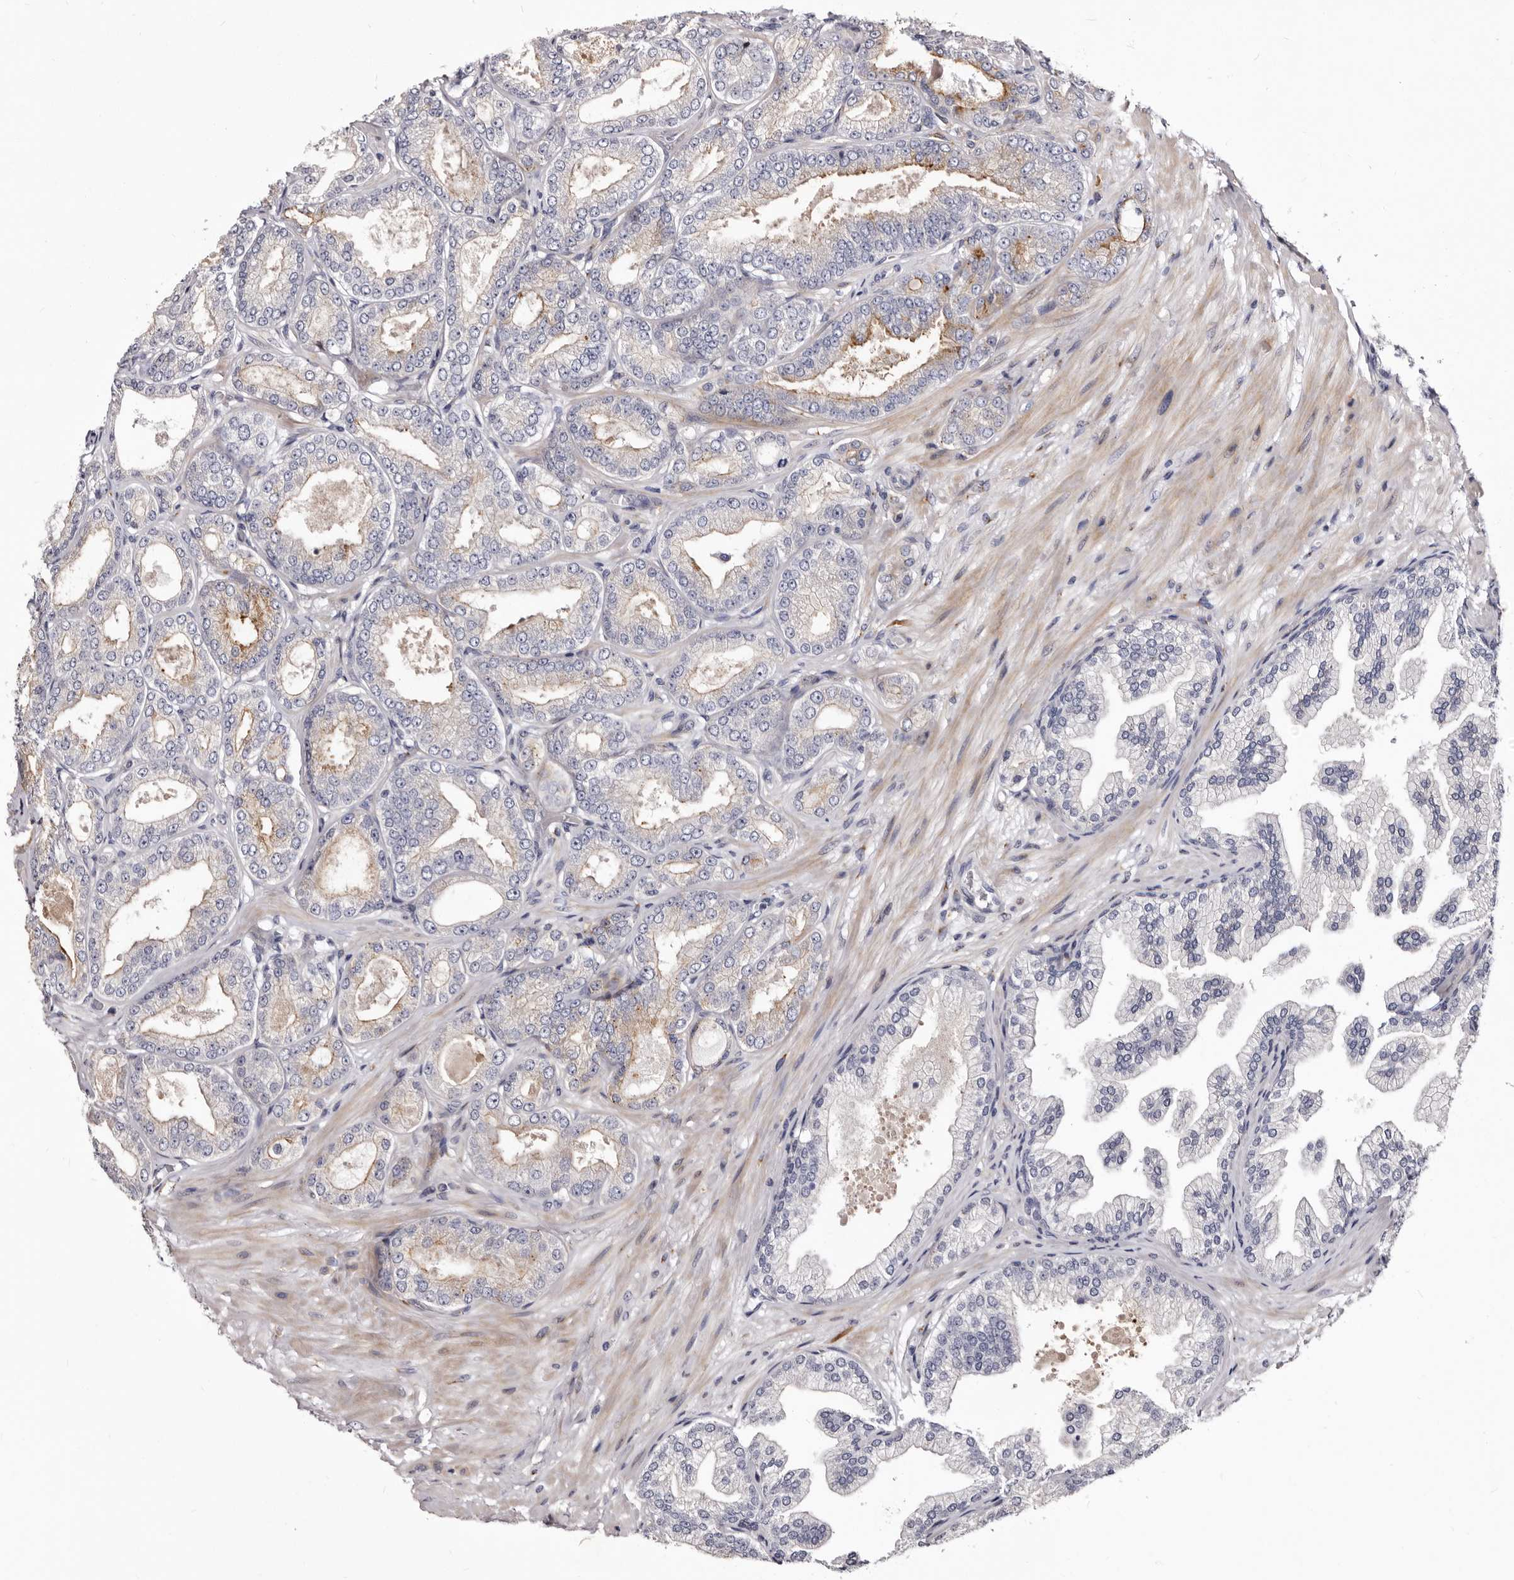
{"staining": {"intensity": "moderate", "quantity": "<25%", "location": "cytoplasmic/membranous"}, "tissue": "prostate cancer", "cell_type": "Tumor cells", "image_type": "cancer", "snomed": [{"axis": "morphology", "description": "Adenocarcinoma, Low grade"}, {"axis": "topography", "description": "Prostate"}], "caption": "Human prostate adenocarcinoma (low-grade) stained for a protein (brown) displays moderate cytoplasmic/membranous positive staining in about <25% of tumor cells.", "gene": "AUNIP", "patient": {"sex": "male", "age": 63}}